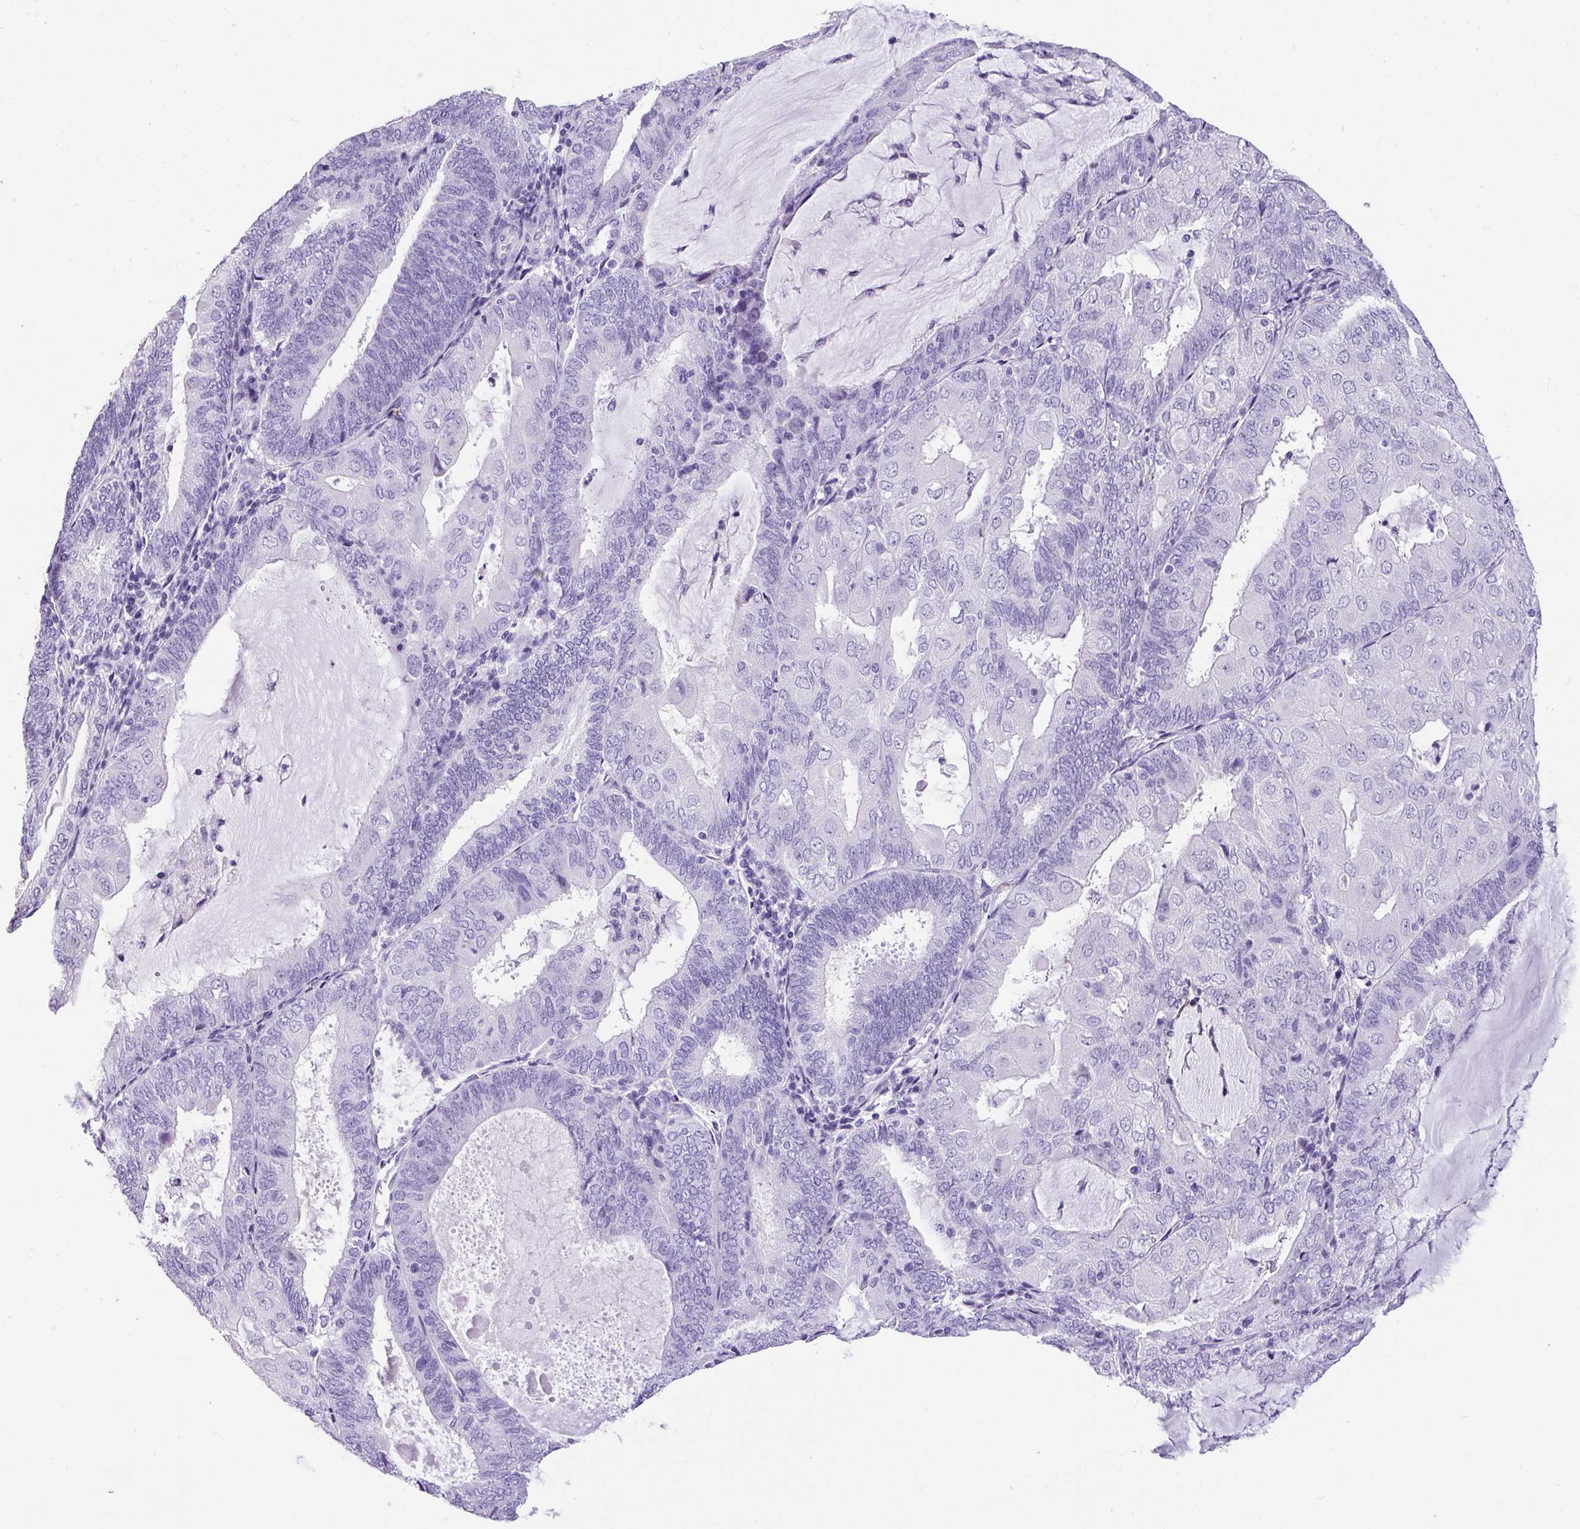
{"staining": {"intensity": "negative", "quantity": "none", "location": "none"}, "tissue": "endometrial cancer", "cell_type": "Tumor cells", "image_type": "cancer", "snomed": [{"axis": "morphology", "description": "Adenocarcinoma, NOS"}, {"axis": "topography", "description": "Endometrium"}], "caption": "High magnification brightfield microscopy of adenocarcinoma (endometrial) stained with DAB (3,3'-diaminobenzidine) (brown) and counterstained with hematoxylin (blue): tumor cells show no significant positivity. (Brightfield microscopy of DAB (3,3'-diaminobenzidine) immunohistochemistry at high magnification).", "gene": "MUC21", "patient": {"sex": "female", "age": 81}}